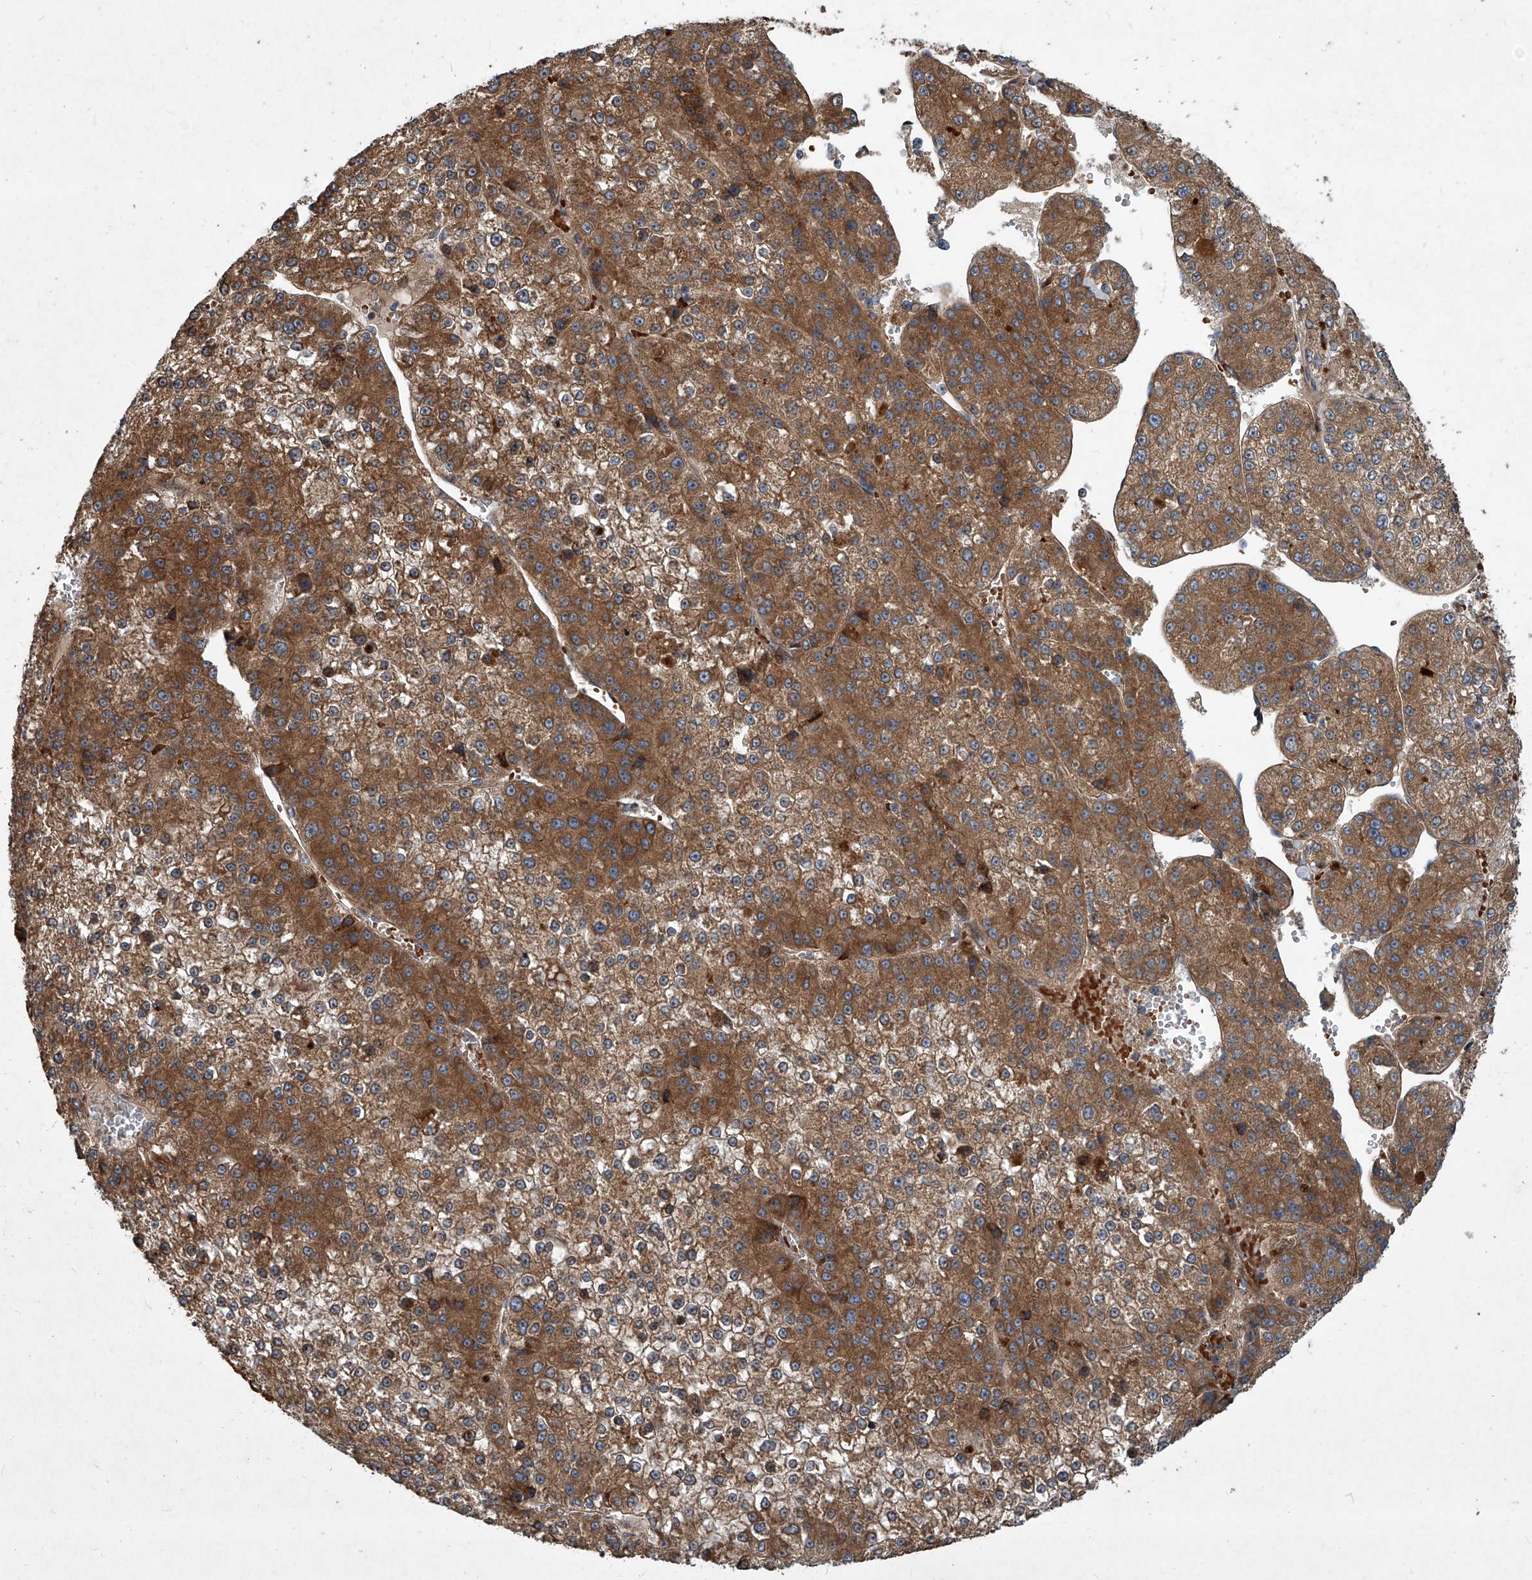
{"staining": {"intensity": "moderate", "quantity": ">75%", "location": "cytoplasmic/membranous"}, "tissue": "liver cancer", "cell_type": "Tumor cells", "image_type": "cancer", "snomed": [{"axis": "morphology", "description": "Carcinoma, Hepatocellular, NOS"}, {"axis": "topography", "description": "Liver"}], "caption": "DAB immunohistochemical staining of human liver cancer (hepatocellular carcinoma) shows moderate cytoplasmic/membranous protein staining in approximately >75% of tumor cells.", "gene": "EVA1C", "patient": {"sex": "female", "age": 73}}